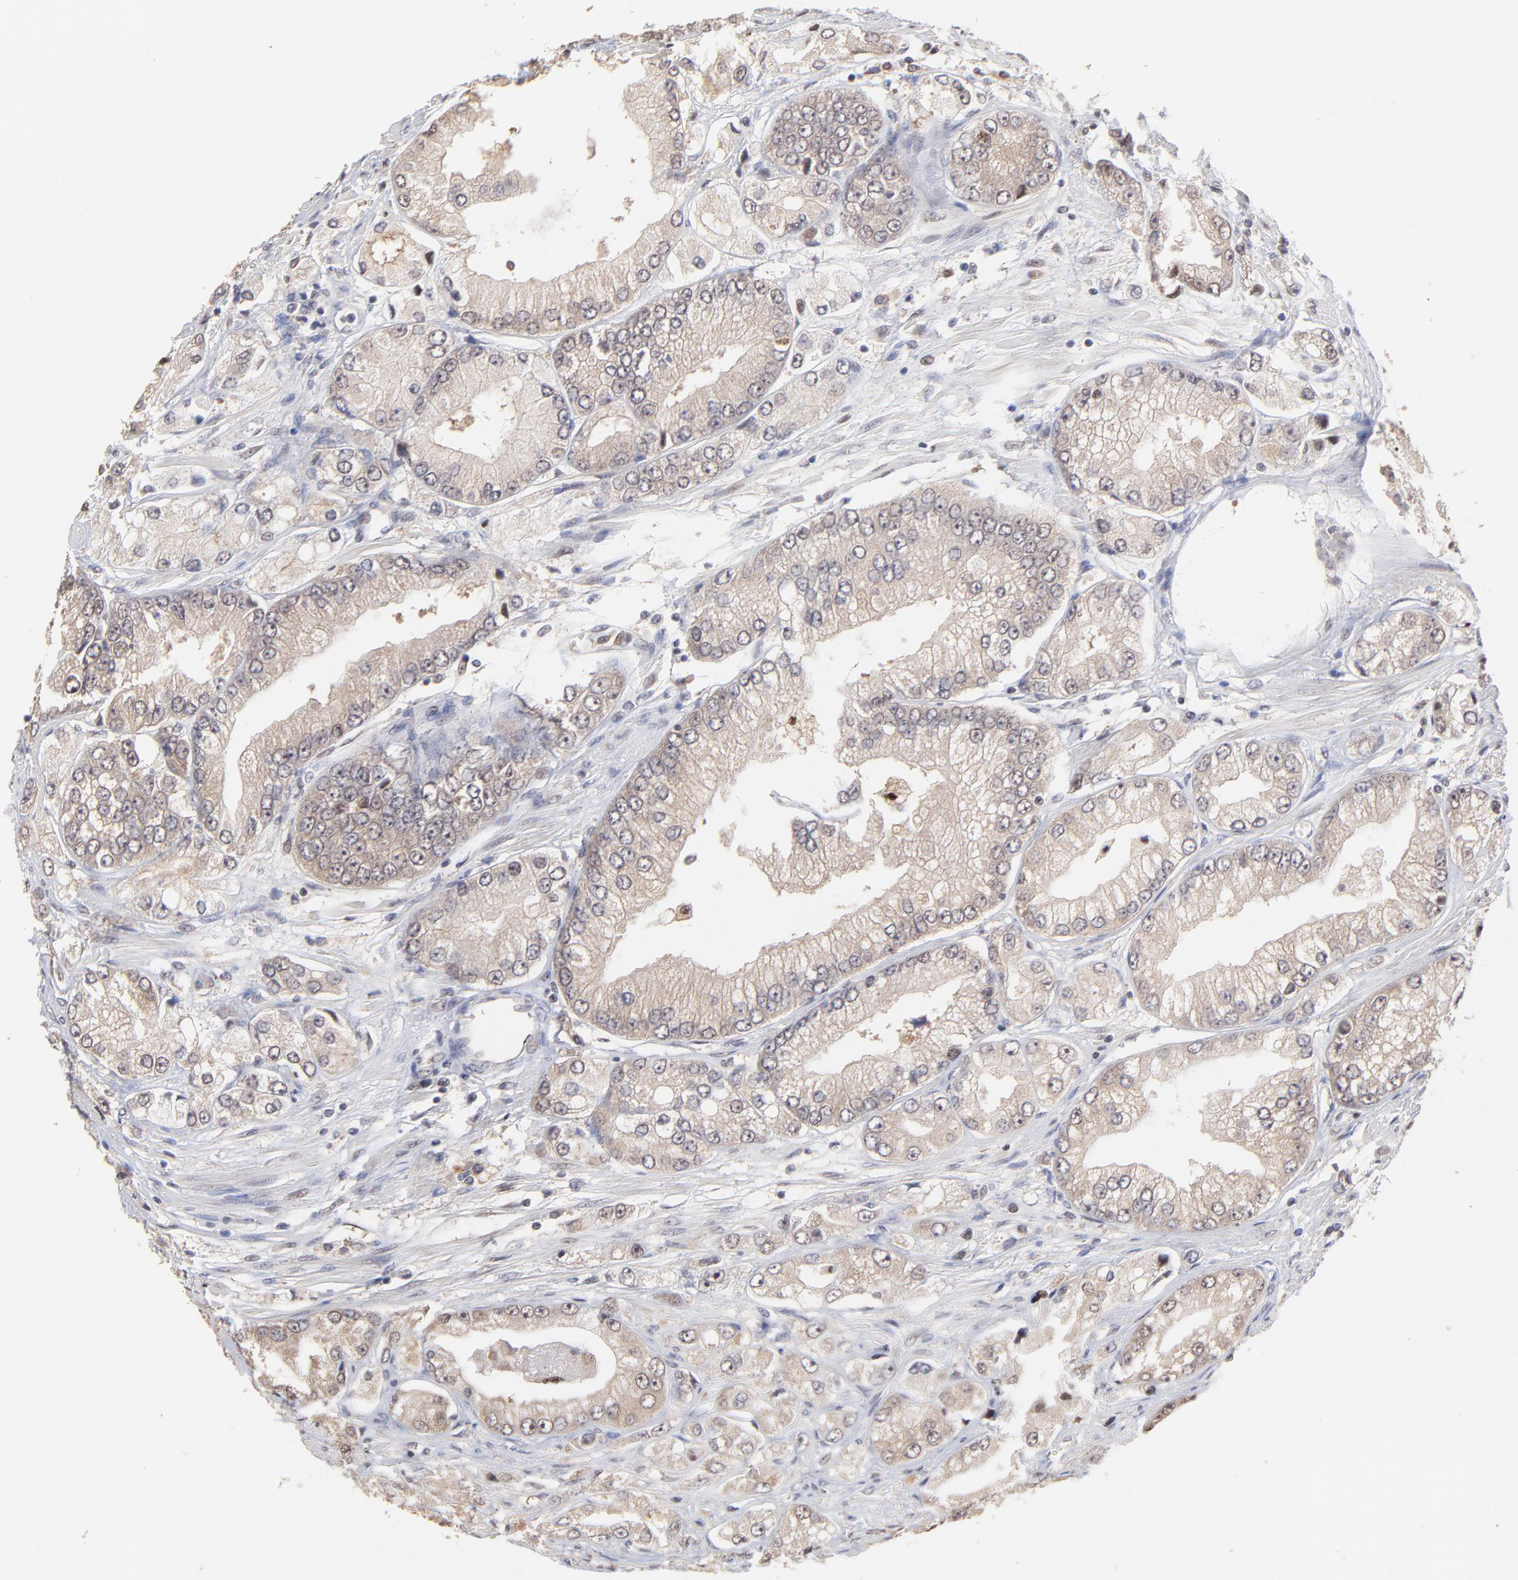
{"staining": {"intensity": "weak", "quantity": ">75%", "location": "cytoplasmic/membranous"}, "tissue": "prostate cancer", "cell_type": "Tumor cells", "image_type": "cancer", "snomed": [{"axis": "morphology", "description": "Adenocarcinoma, Medium grade"}, {"axis": "topography", "description": "Prostate"}], "caption": "A high-resolution image shows immunohistochemistry staining of prostate cancer (medium-grade adenocarcinoma), which demonstrates weak cytoplasmic/membranous staining in about >75% of tumor cells.", "gene": "PSMD14", "patient": {"sex": "male", "age": 72}}